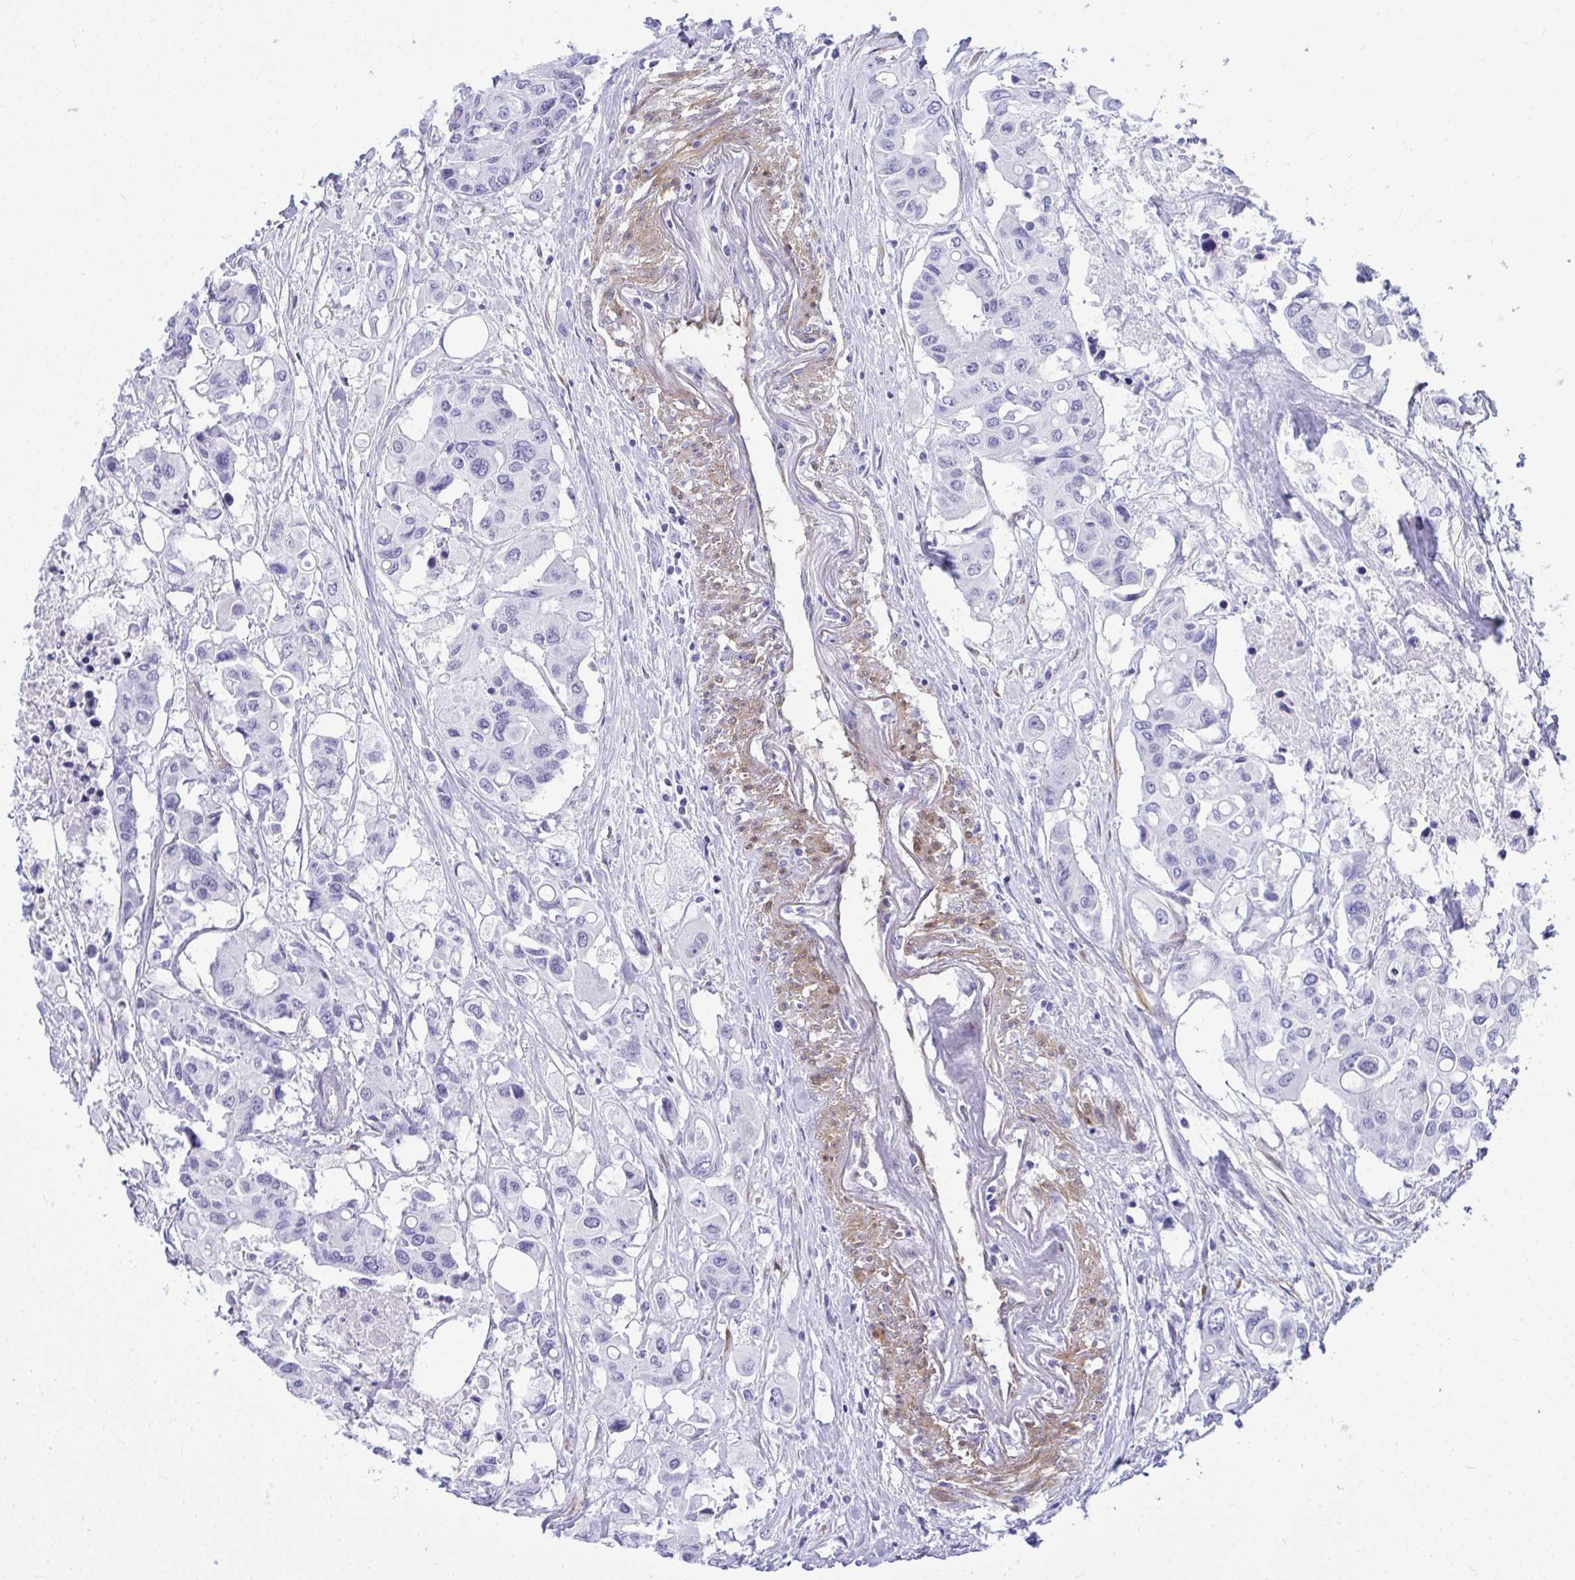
{"staining": {"intensity": "negative", "quantity": "none", "location": "none"}, "tissue": "colorectal cancer", "cell_type": "Tumor cells", "image_type": "cancer", "snomed": [{"axis": "morphology", "description": "Adenocarcinoma, NOS"}, {"axis": "topography", "description": "Colon"}], "caption": "Image shows no significant protein staining in tumor cells of colorectal cancer.", "gene": "LIMS2", "patient": {"sex": "male", "age": 77}}